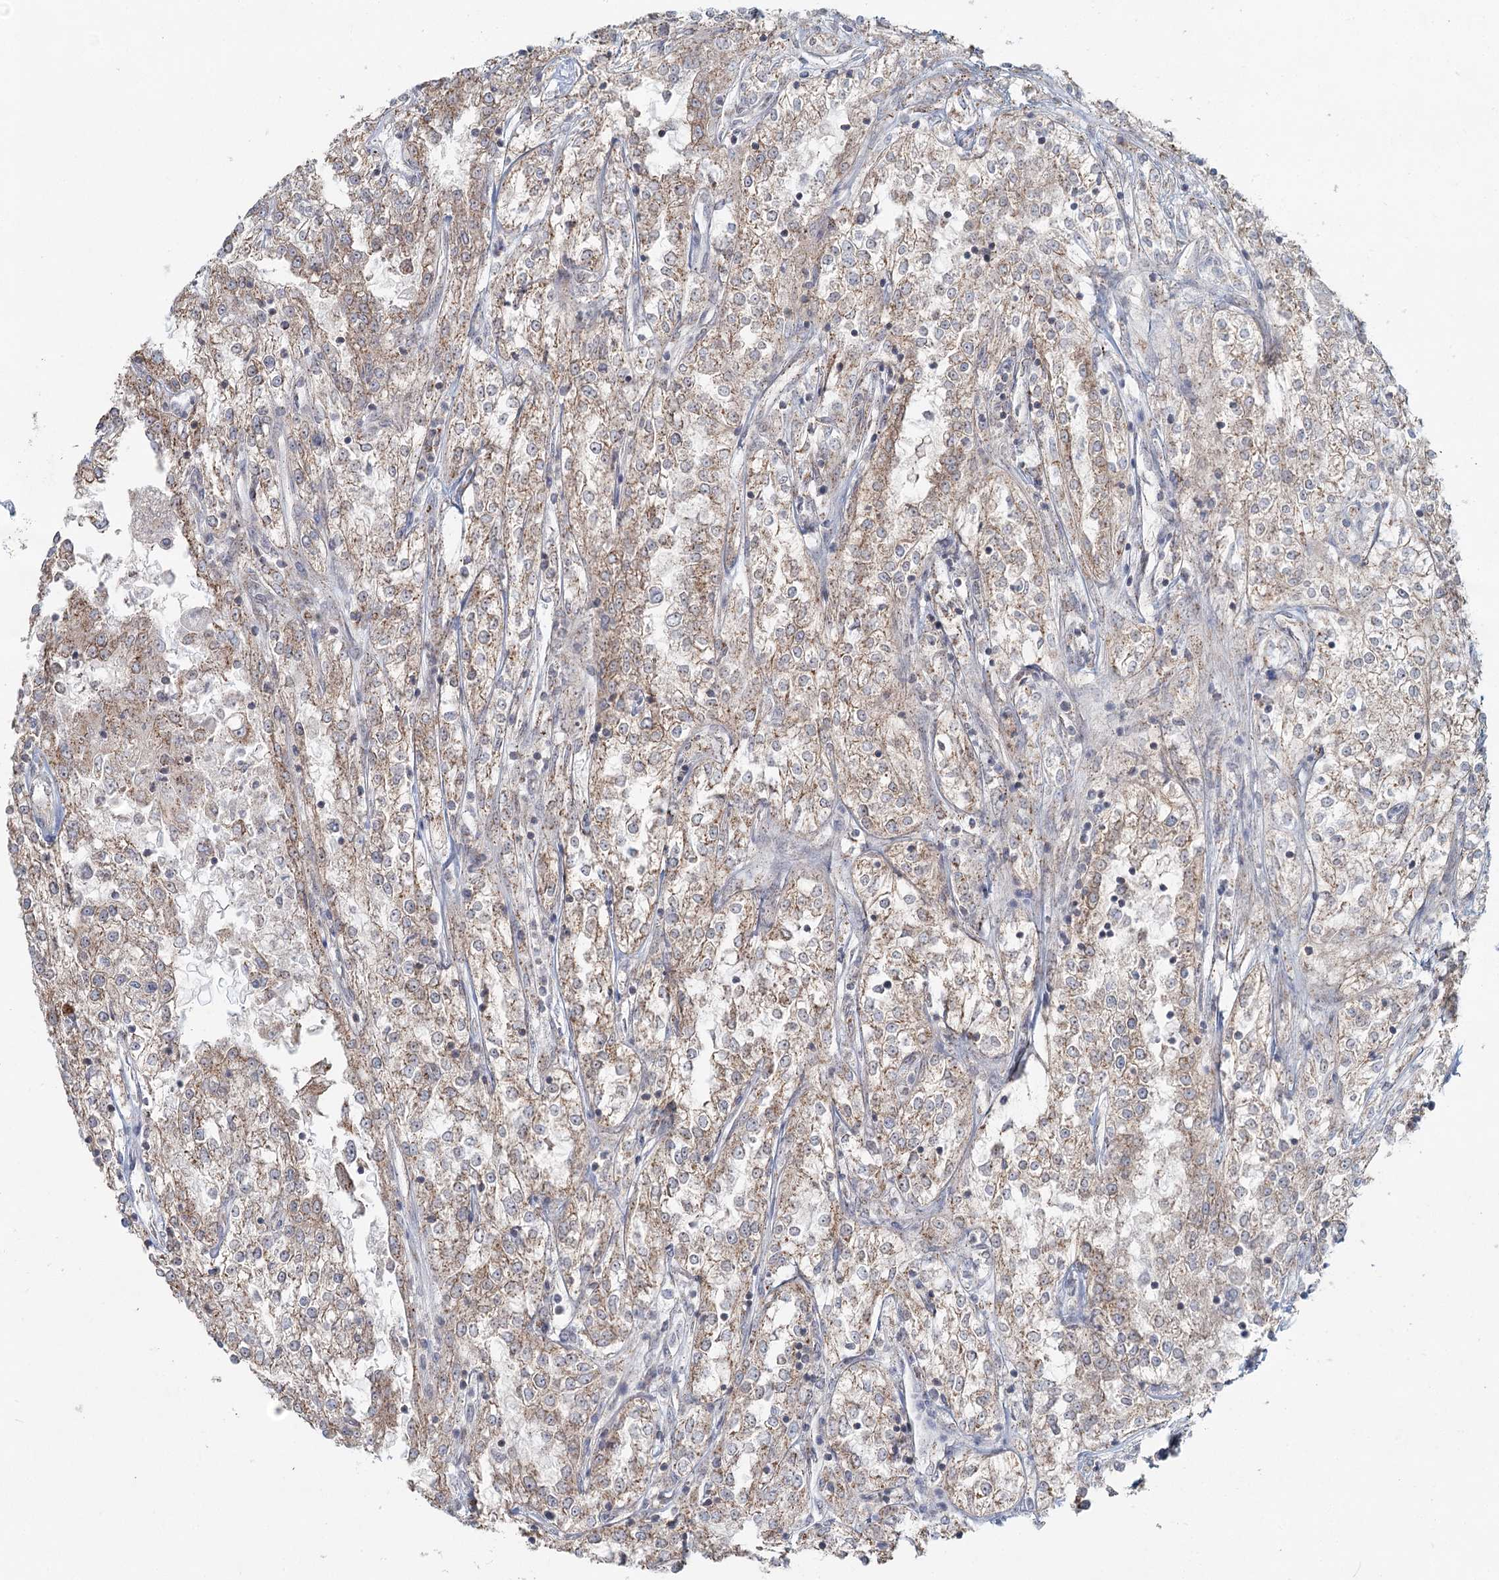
{"staining": {"intensity": "weak", "quantity": ">75%", "location": "cytoplasmic/membranous"}, "tissue": "renal cancer", "cell_type": "Tumor cells", "image_type": "cancer", "snomed": [{"axis": "morphology", "description": "Adenocarcinoma, NOS"}, {"axis": "topography", "description": "Kidney"}], "caption": "IHC of human renal adenocarcinoma displays low levels of weak cytoplasmic/membranous staining in about >75% of tumor cells.", "gene": "GPALPP1", "patient": {"sex": "female", "age": 52}}